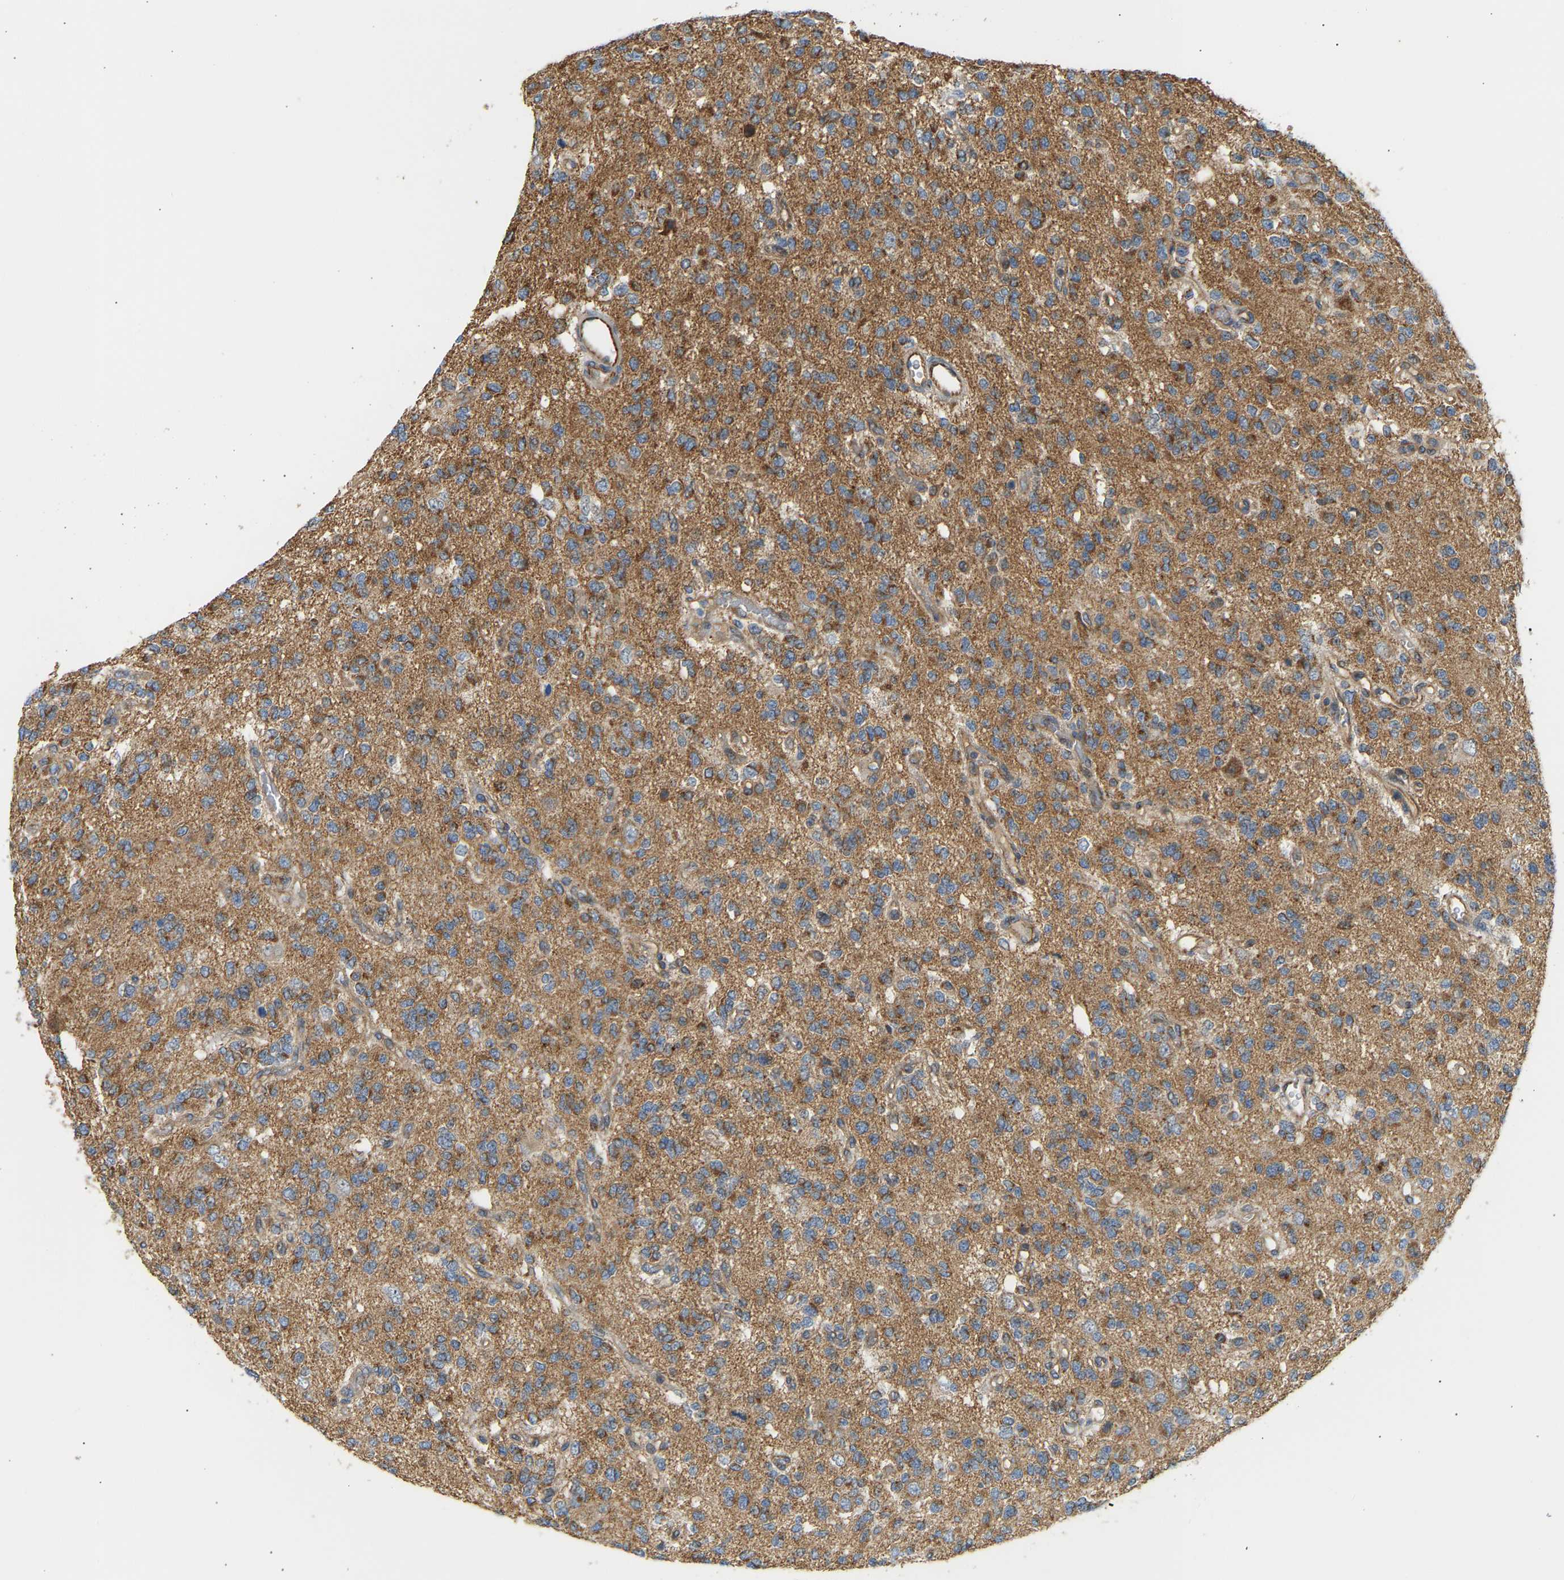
{"staining": {"intensity": "moderate", "quantity": "25%-75%", "location": "cytoplasmic/membranous"}, "tissue": "glioma", "cell_type": "Tumor cells", "image_type": "cancer", "snomed": [{"axis": "morphology", "description": "Glioma, malignant, Low grade"}, {"axis": "topography", "description": "Brain"}], "caption": "Glioma stained with a brown dye shows moderate cytoplasmic/membranous positive staining in approximately 25%-75% of tumor cells.", "gene": "YIPF2", "patient": {"sex": "male", "age": 38}}